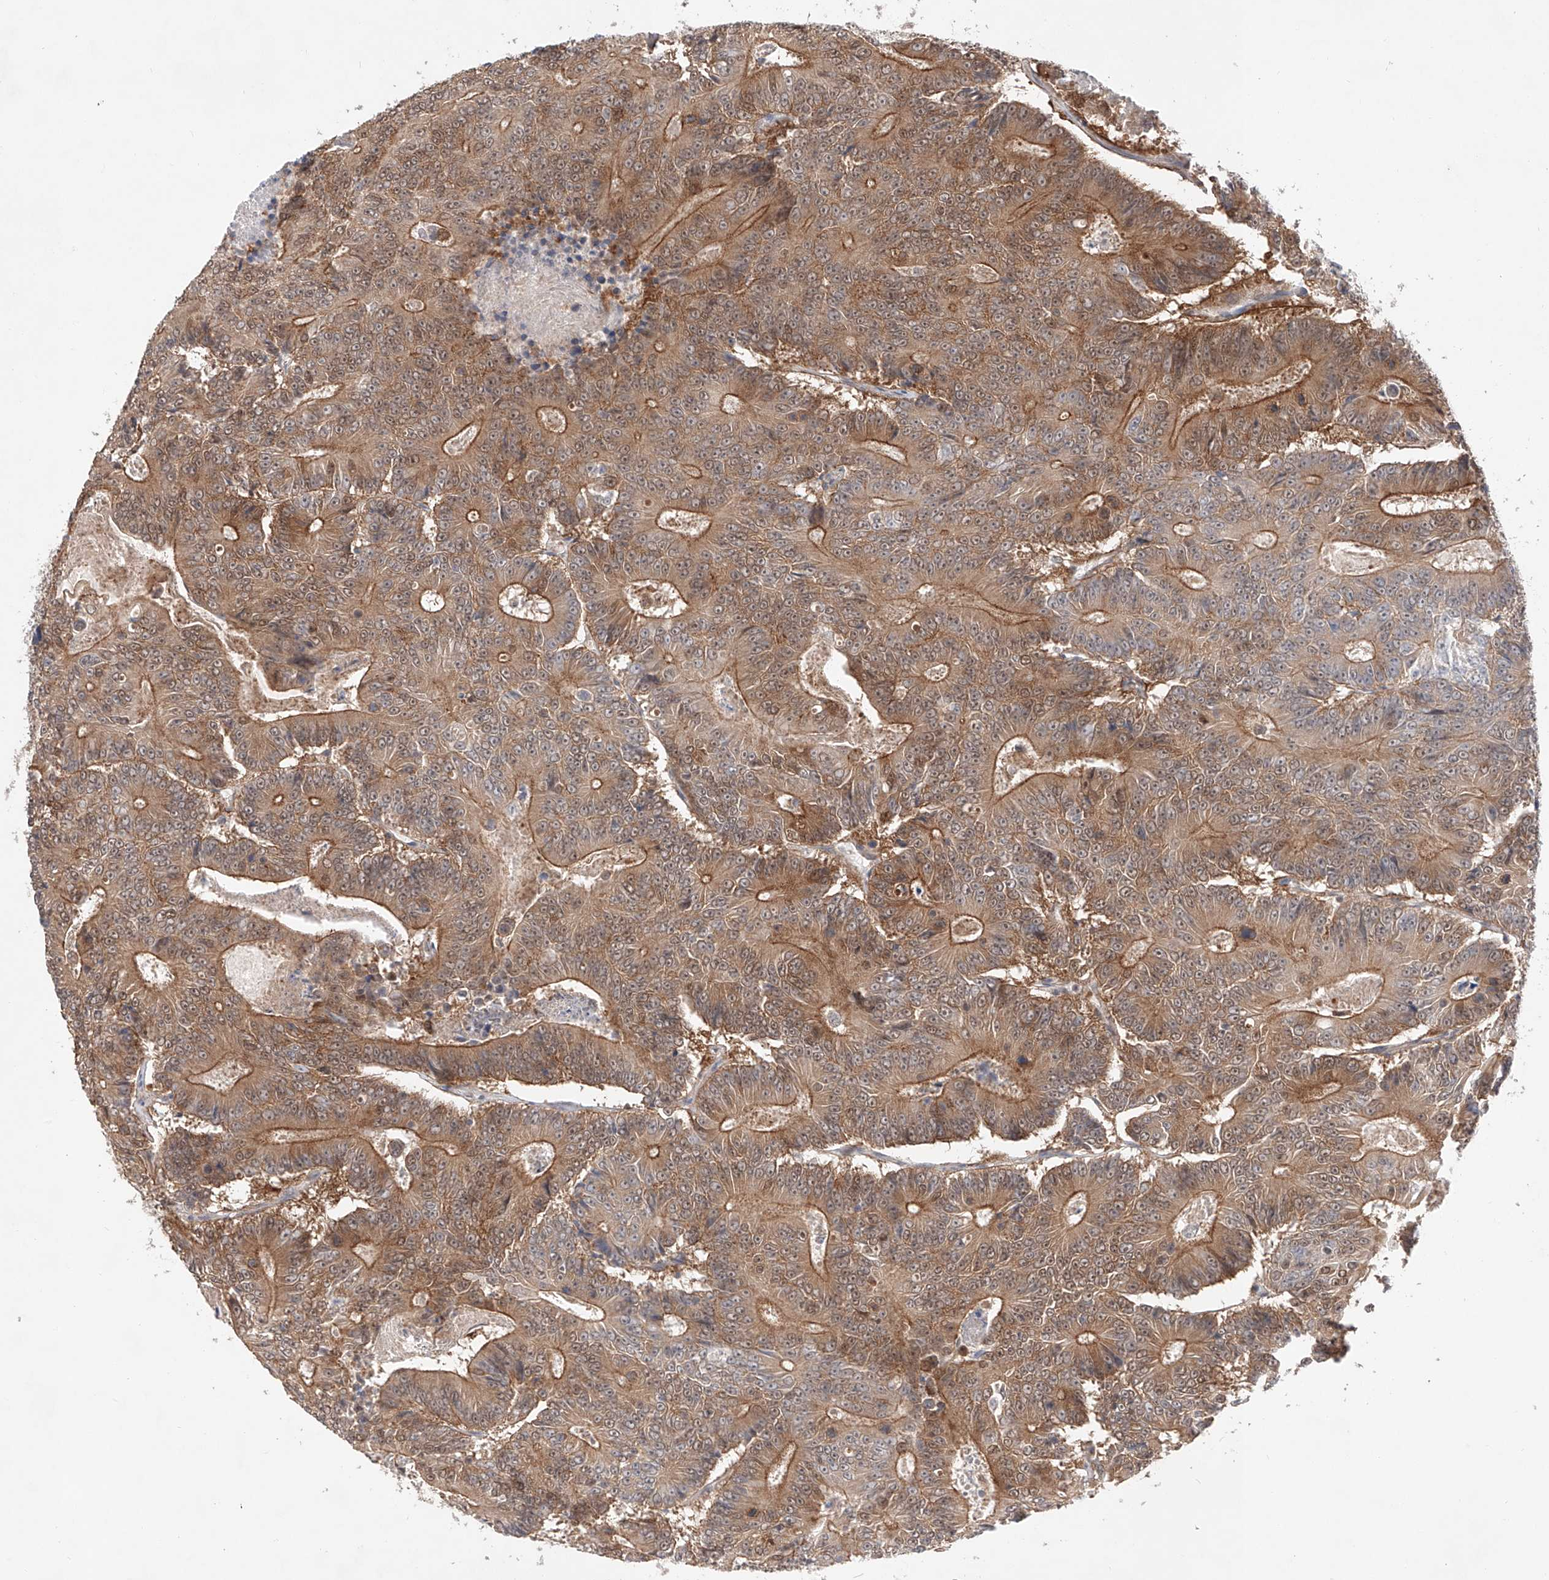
{"staining": {"intensity": "moderate", "quantity": ">75%", "location": "cytoplasmic/membranous"}, "tissue": "colorectal cancer", "cell_type": "Tumor cells", "image_type": "cancer", "snomed": [{"axis": "morphology", "description": "Adenocarcinoma, NOS"}, {"axis": "topography", "description": "Colon"}], "caption": "Protein expression analysis of human colorectal cancer (adenocarcinoma) reveals moderate cytoplasmic/membranous positivity in approximately >75% of tumor cells. (Brightfield microscopy of DAB IHC at high magnification).", "gene": "TSR2", "patient": {"sex": "male", "age": 83}}